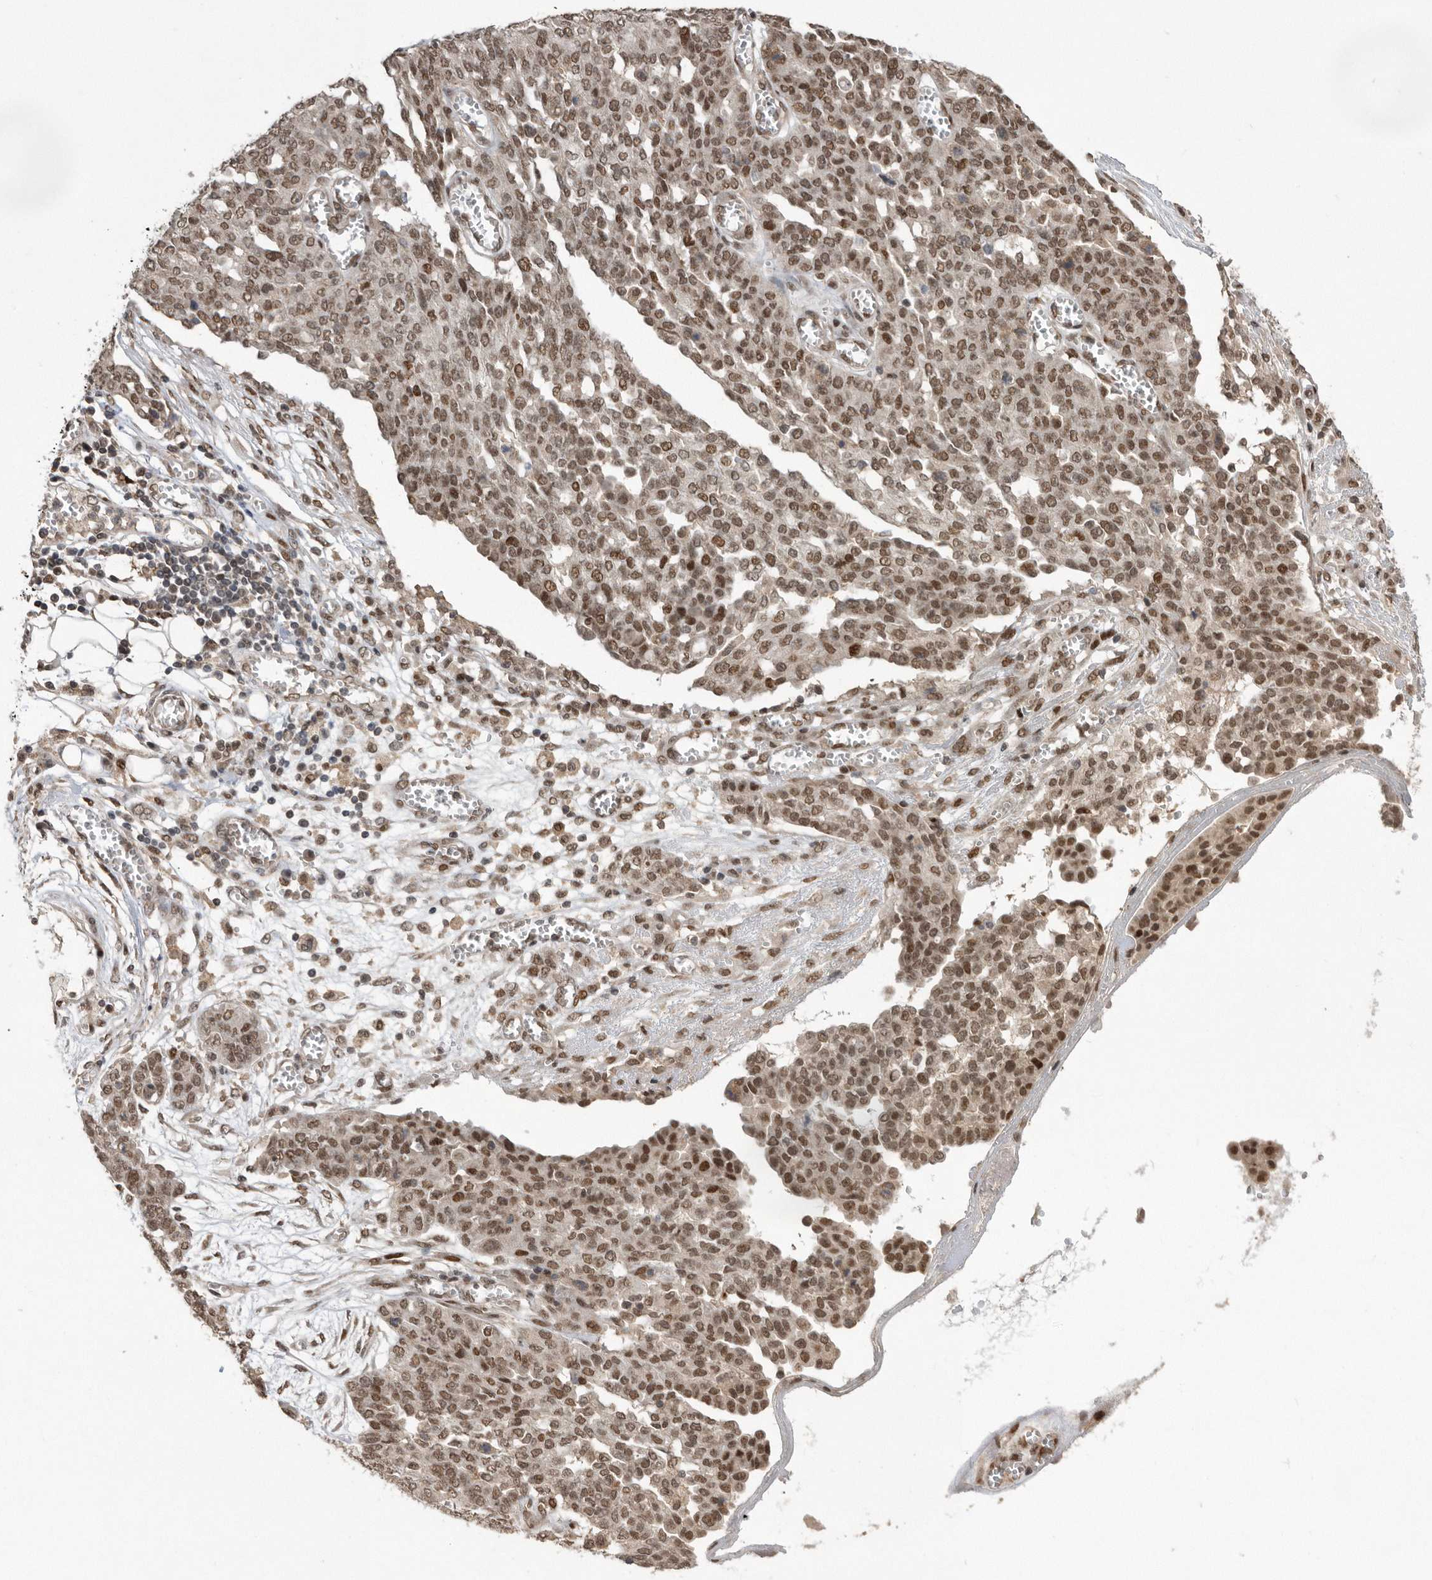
{"staining": {"intensity": "moderate", "quantity": ">75%", "location": "nuclear"}, "tissue": "ovarian cancer", "cell_type": "Tumor cells", "image_type": "cancer", "snomed": [{"axis": "morphology", "description": "Cystadenocarcinoma, serous, NOS"}, {"axis": "topography", "description": "Soft tissue"}, {"axis": "topography", "description": "Ovary"}], "caption": "High-power microscopy captured an IHC micrograph of serous cystadenocarcinoma (ovarian), revealing moderate nuclear staining in approximately >75% of tumor cells.", "gene": "TDRD3", "patient": {"sex": "female", "age": 57}}